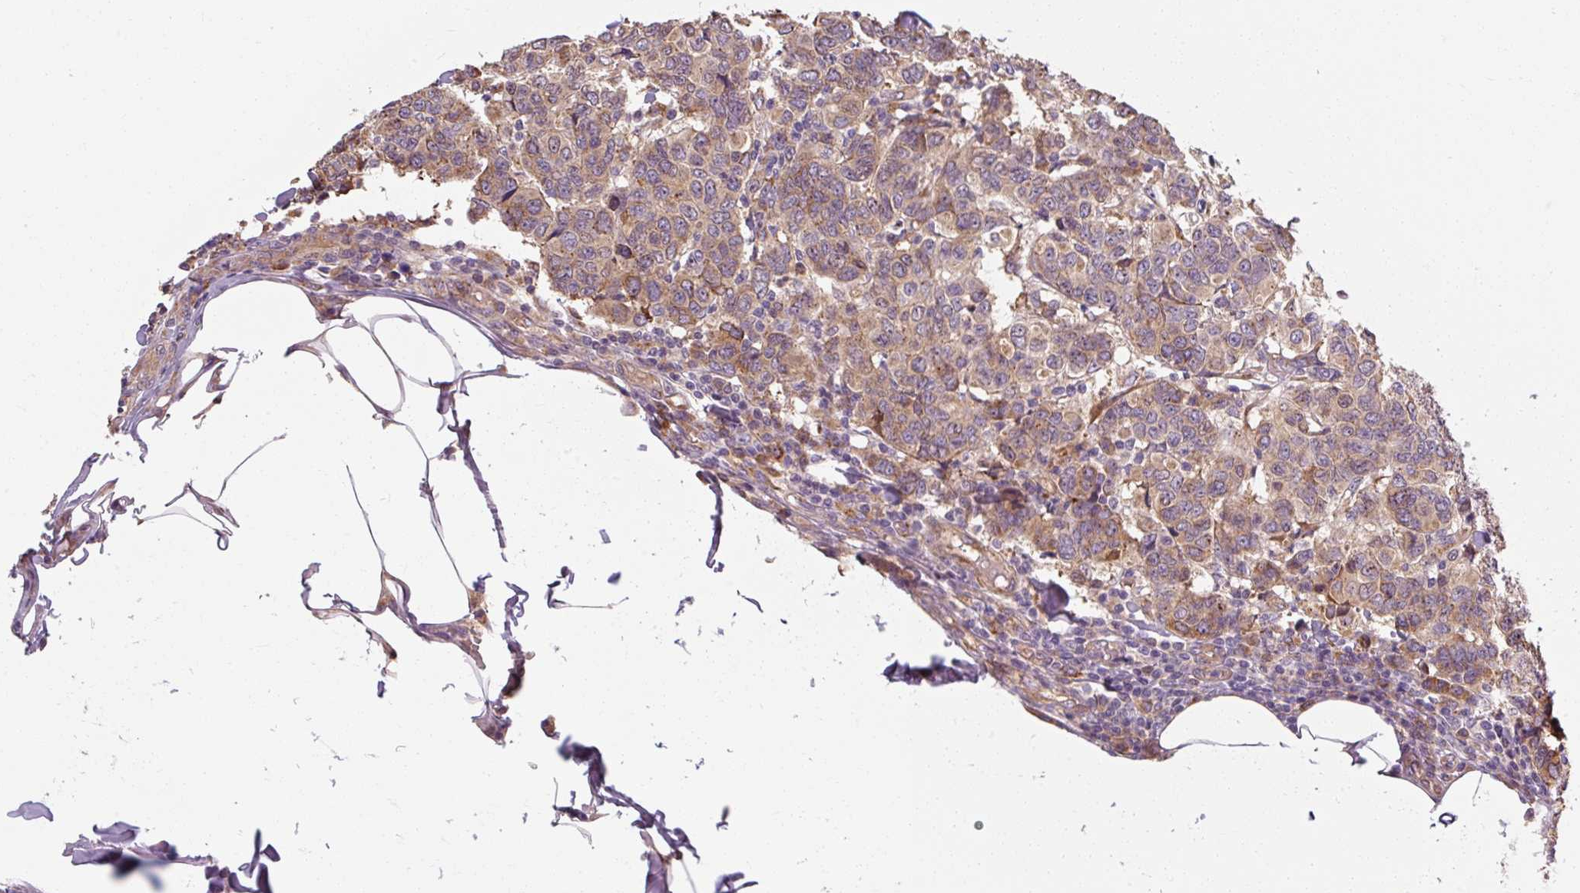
{"staining": {"intensity": "weak", "quantity": ">75%", "location": "cytoplasmic/membranous"}, "tissue": "breast cancer", "cell_type": "Tumor cells", "image_type": "cancer", "snomed": [{"axis": "morphology", "description": "Duct carcinoma"}, {"axis": "topography", "description": "Breast"}], "caption": "Tumor cells demonstrate low levels of weak cytoplasmic/membranous staining in approximately >75% of cells in invasive ductal carcinoma (breast).", "gene": "TBC1D4", "patient": {"sex": "female", "age": 55}}